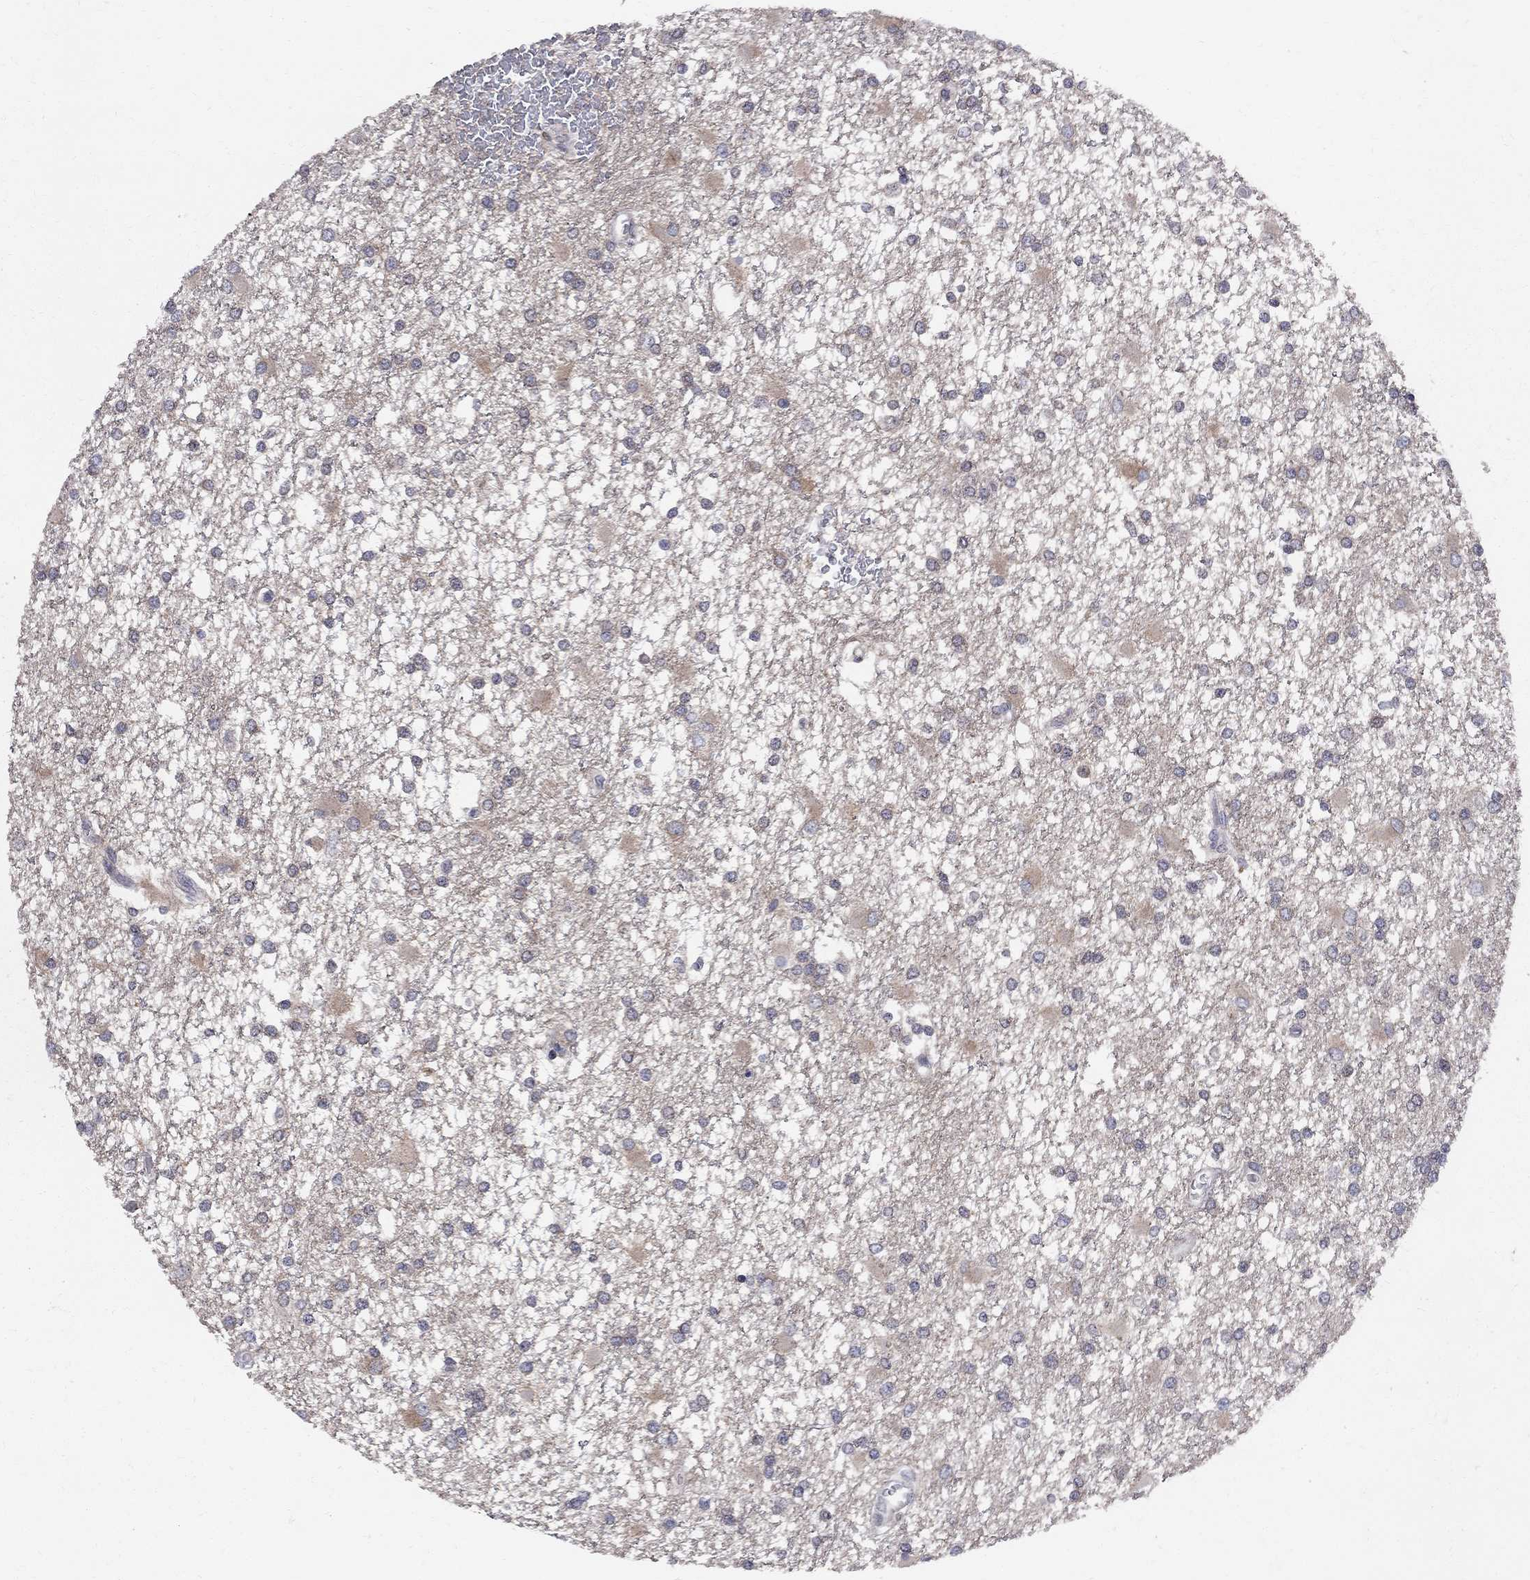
{"staining": {"intensity": "weak", "quantity": "25%-75%", "location": "cytoplasmic/membranous"}, "tissue": "glioma", "cell_type": "Tumor cells", "image_type": "cancer", "snomed": [{"axis": "morphology", "description": "Glioma, malignant, High grade"}, {"axis": "topography", "description": "Cerebral cortex"}], "caption": "A photomicrograph of human malignant glioma (high-grade) stained for a protein displays weak cytoplasmic/membranous brown staining in tumor cells. (Brightfield microscopy of DAB IHC at high magnification).", "gene": "CNOT11", "patient": {"sex": "male", "age": 79}}